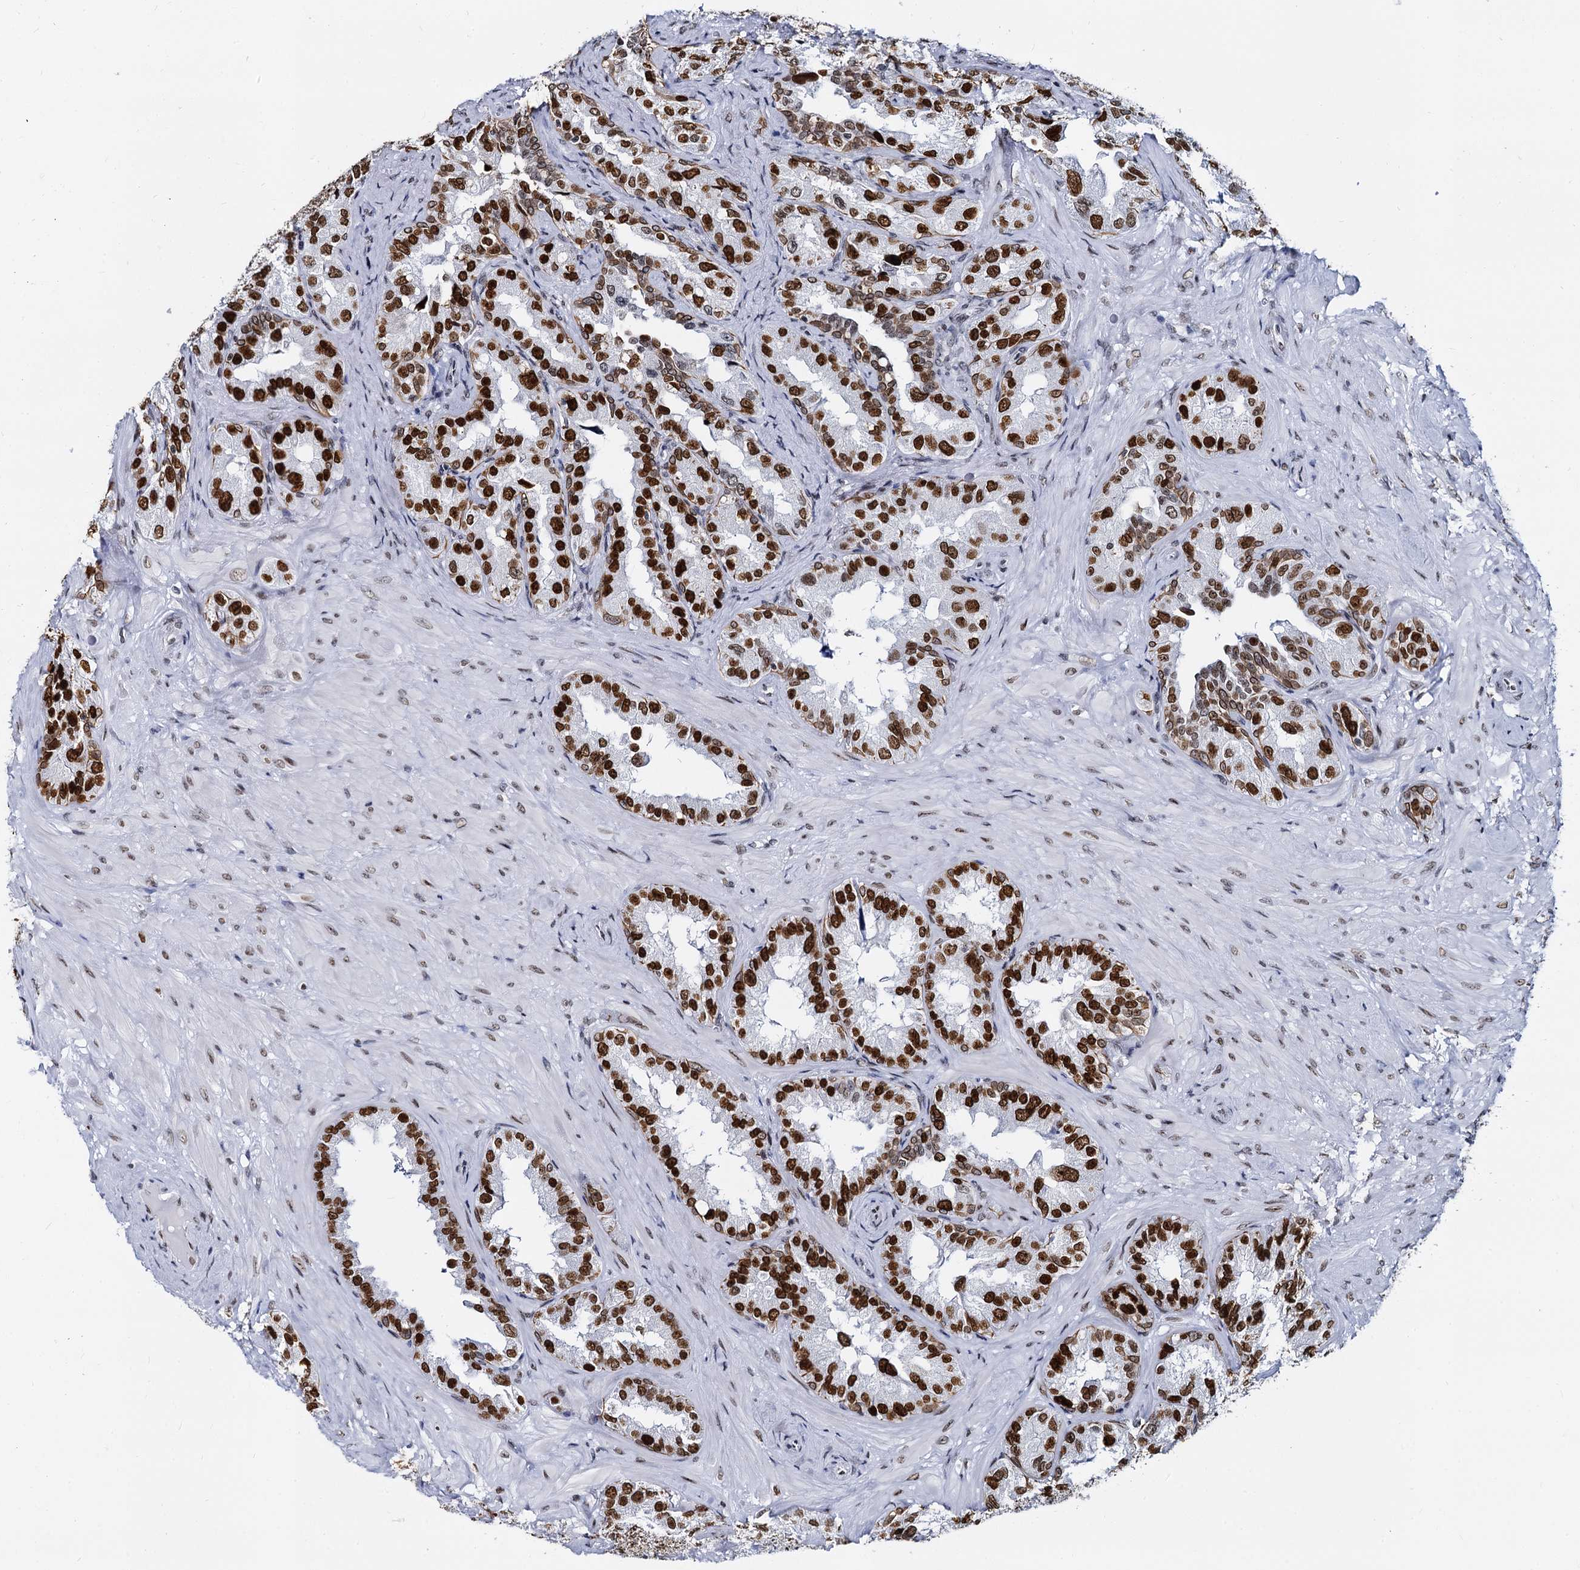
{"staining": {"intensity": "strong", "quantity": ">75%", "location": "nuclear"}, "tissue": "seminal vesicle", "cell_type": "Glandular cells", "image_type": "normal", "snomed": [{"axis": "morphology", "description": "Normal tissue, NOS"}, {"axis": "topography", "description": "Seminal veicle"}, {"axis": "topography", "description": "Peripheral nerve tissue"}], "caption": "Benign seminal vesicle was stained to show a protein in brown. There is high levels of strong nuclear positivity in approximately >75% of glandular cells. Nuclei are stained in blue.", "gene": "CMAS", "patient": {"sex": "male", "age": 67}}